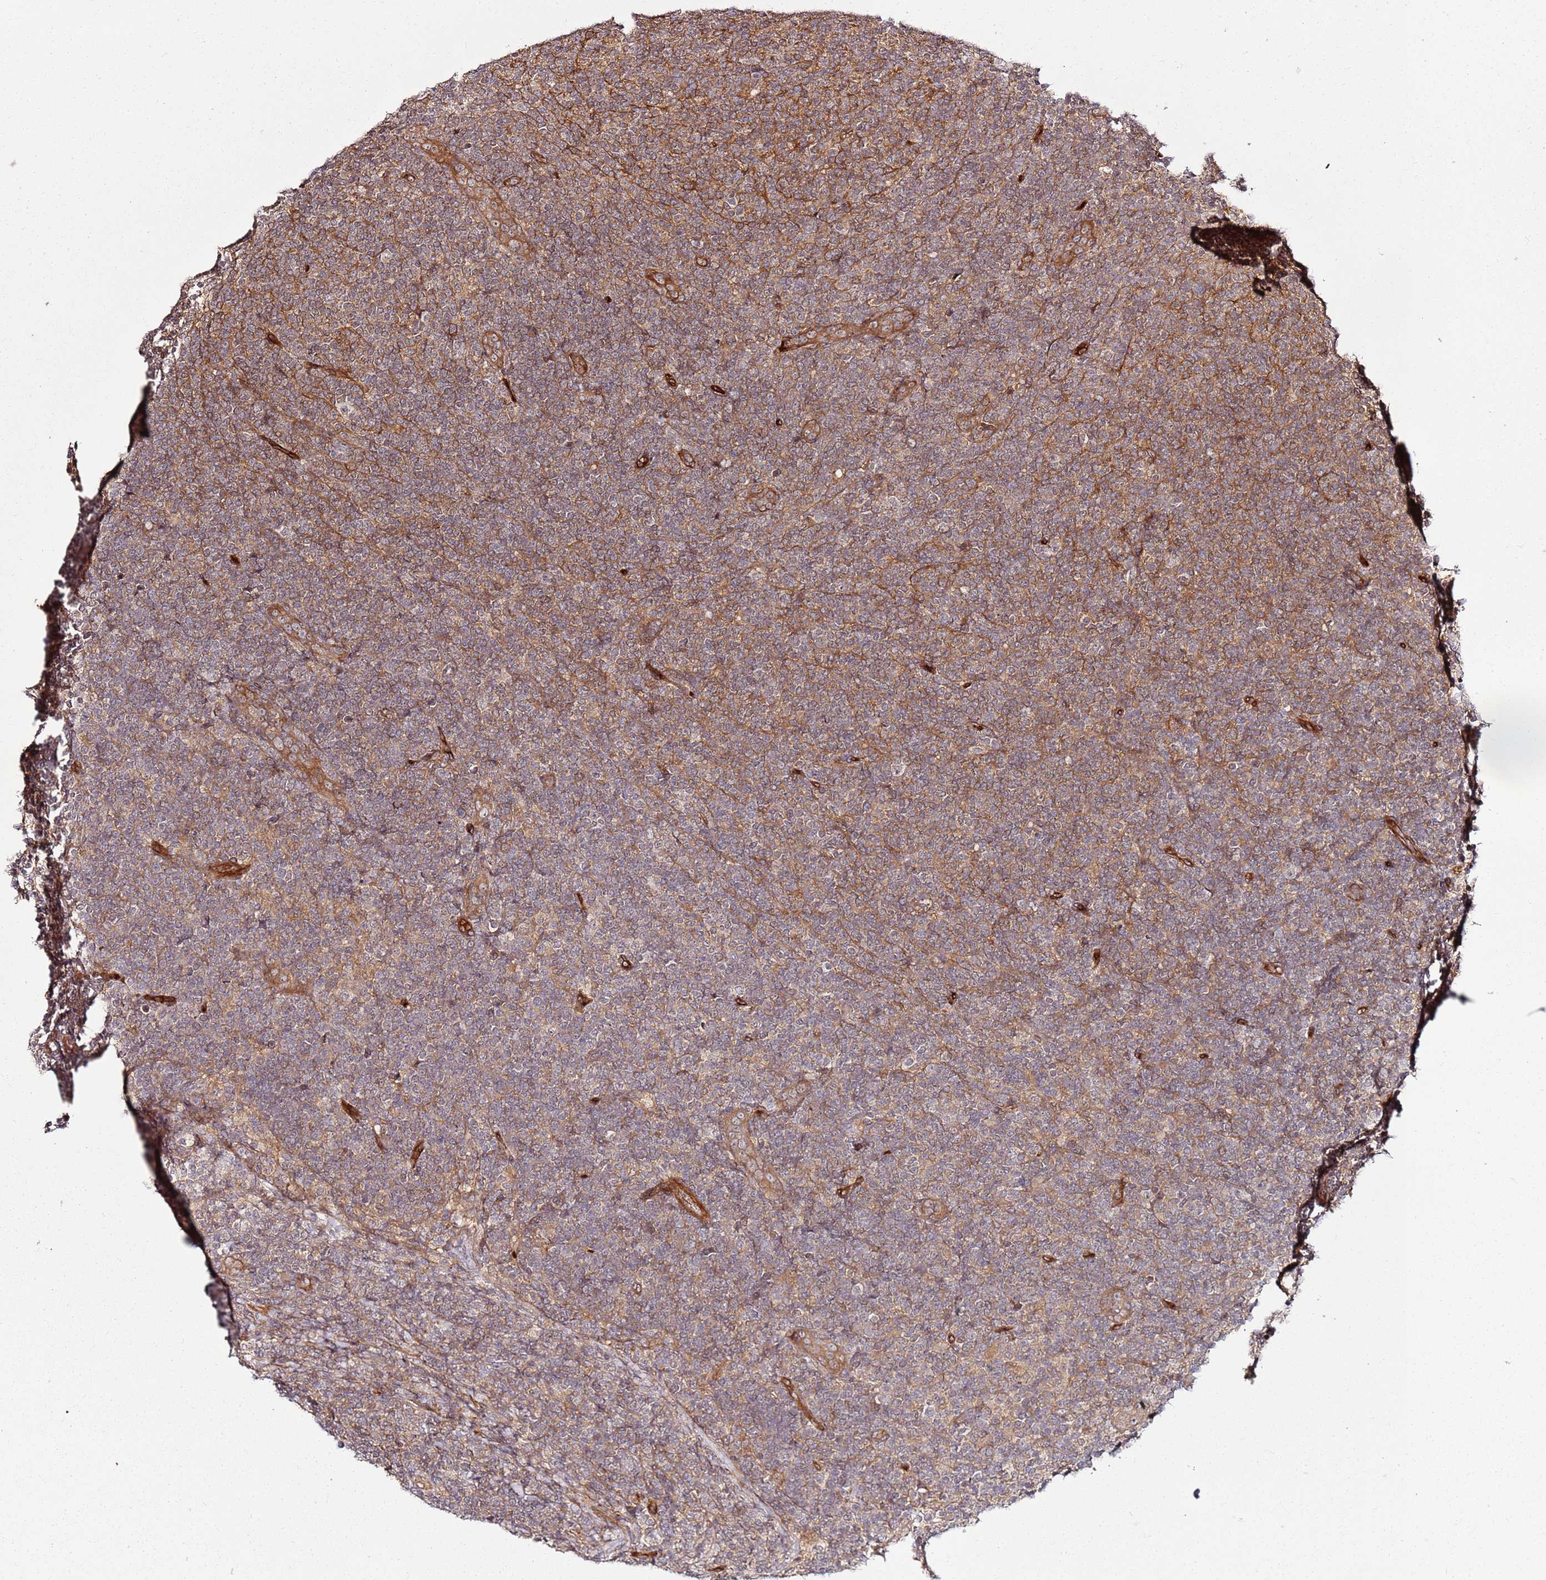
{"staining": {"intensity": "moderate", "quantity": ">75%", "location": "cytoplasmic/membranous"}, "tissue": "lymphoma", "cell_type": "Tumor cells", "image_type": "cancer", "snomed": [{"axis": "morphology", "description": "Malignant lymphoma, non-Hodgkin's type, Low grade"}, {"axis": "topography", "description": "Lymph node"}], "caption": "Lymphoma was stained to show a protein in brown. There is medium levels of moderate cytoplasmic/membranous positivity in about >75% of tumor cells.", "gene": "CCNYL1", "patient": {"sex": "male", "age": 66}}